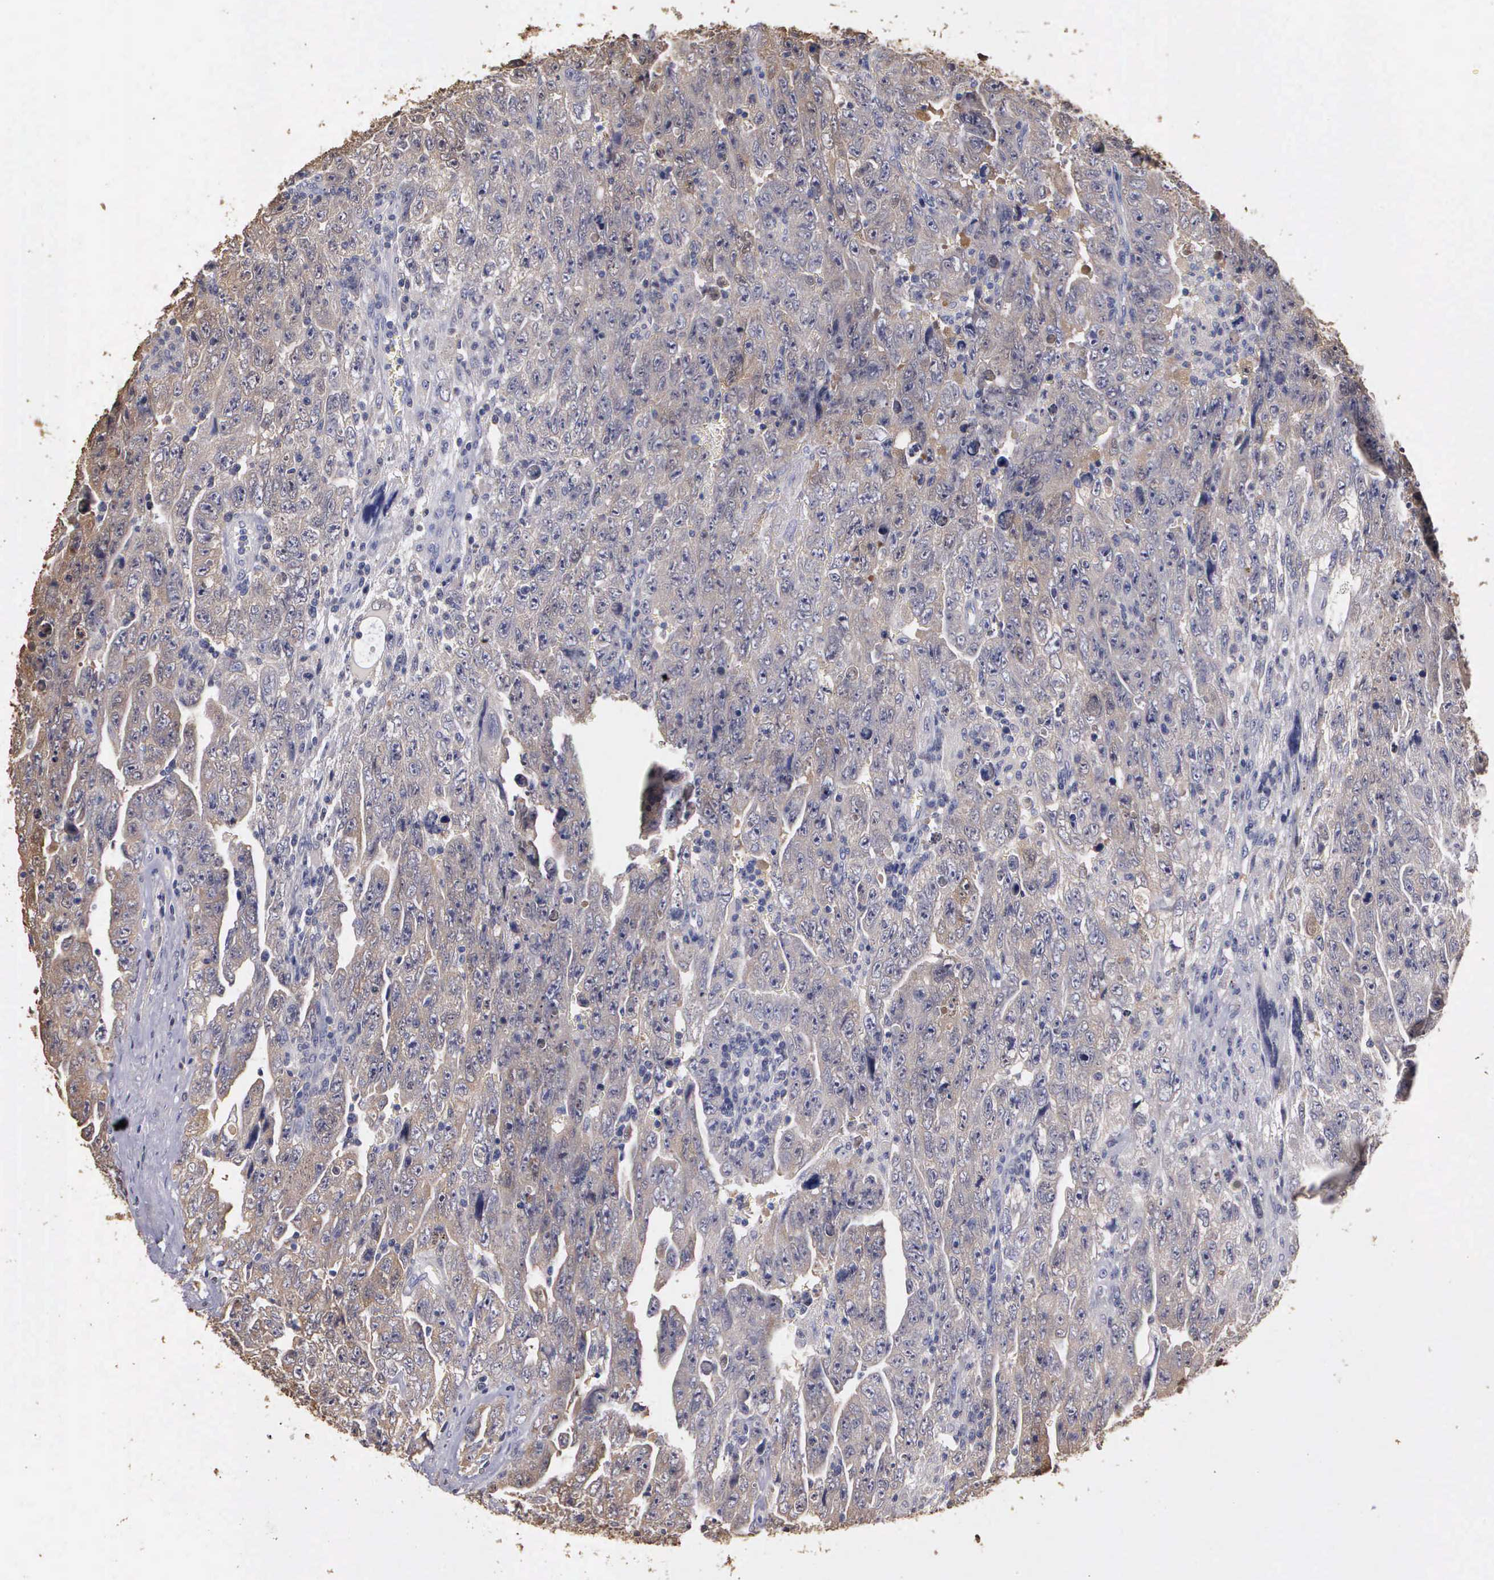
{"staining": {"intensity": "weak", "quantity": "25%-75%", "location": "cytoplasmic/membranous"}, "tissue": "testis cancer", "cell_type": "Tumor cells", "image_type": "cancer", "snomed": [{"axis": "morphology", "description": "Carcinoma, Embryonal, NOS"}, {"axis": "topography", "description": "Testis"}], "caption": "A brown stain labels weak cytoplasmic/membranous staining of a protein in human testis embryonal carcinoma tumor cells.", "gene": "ENO3", "patient": {"sex": "male", "age": 28}}